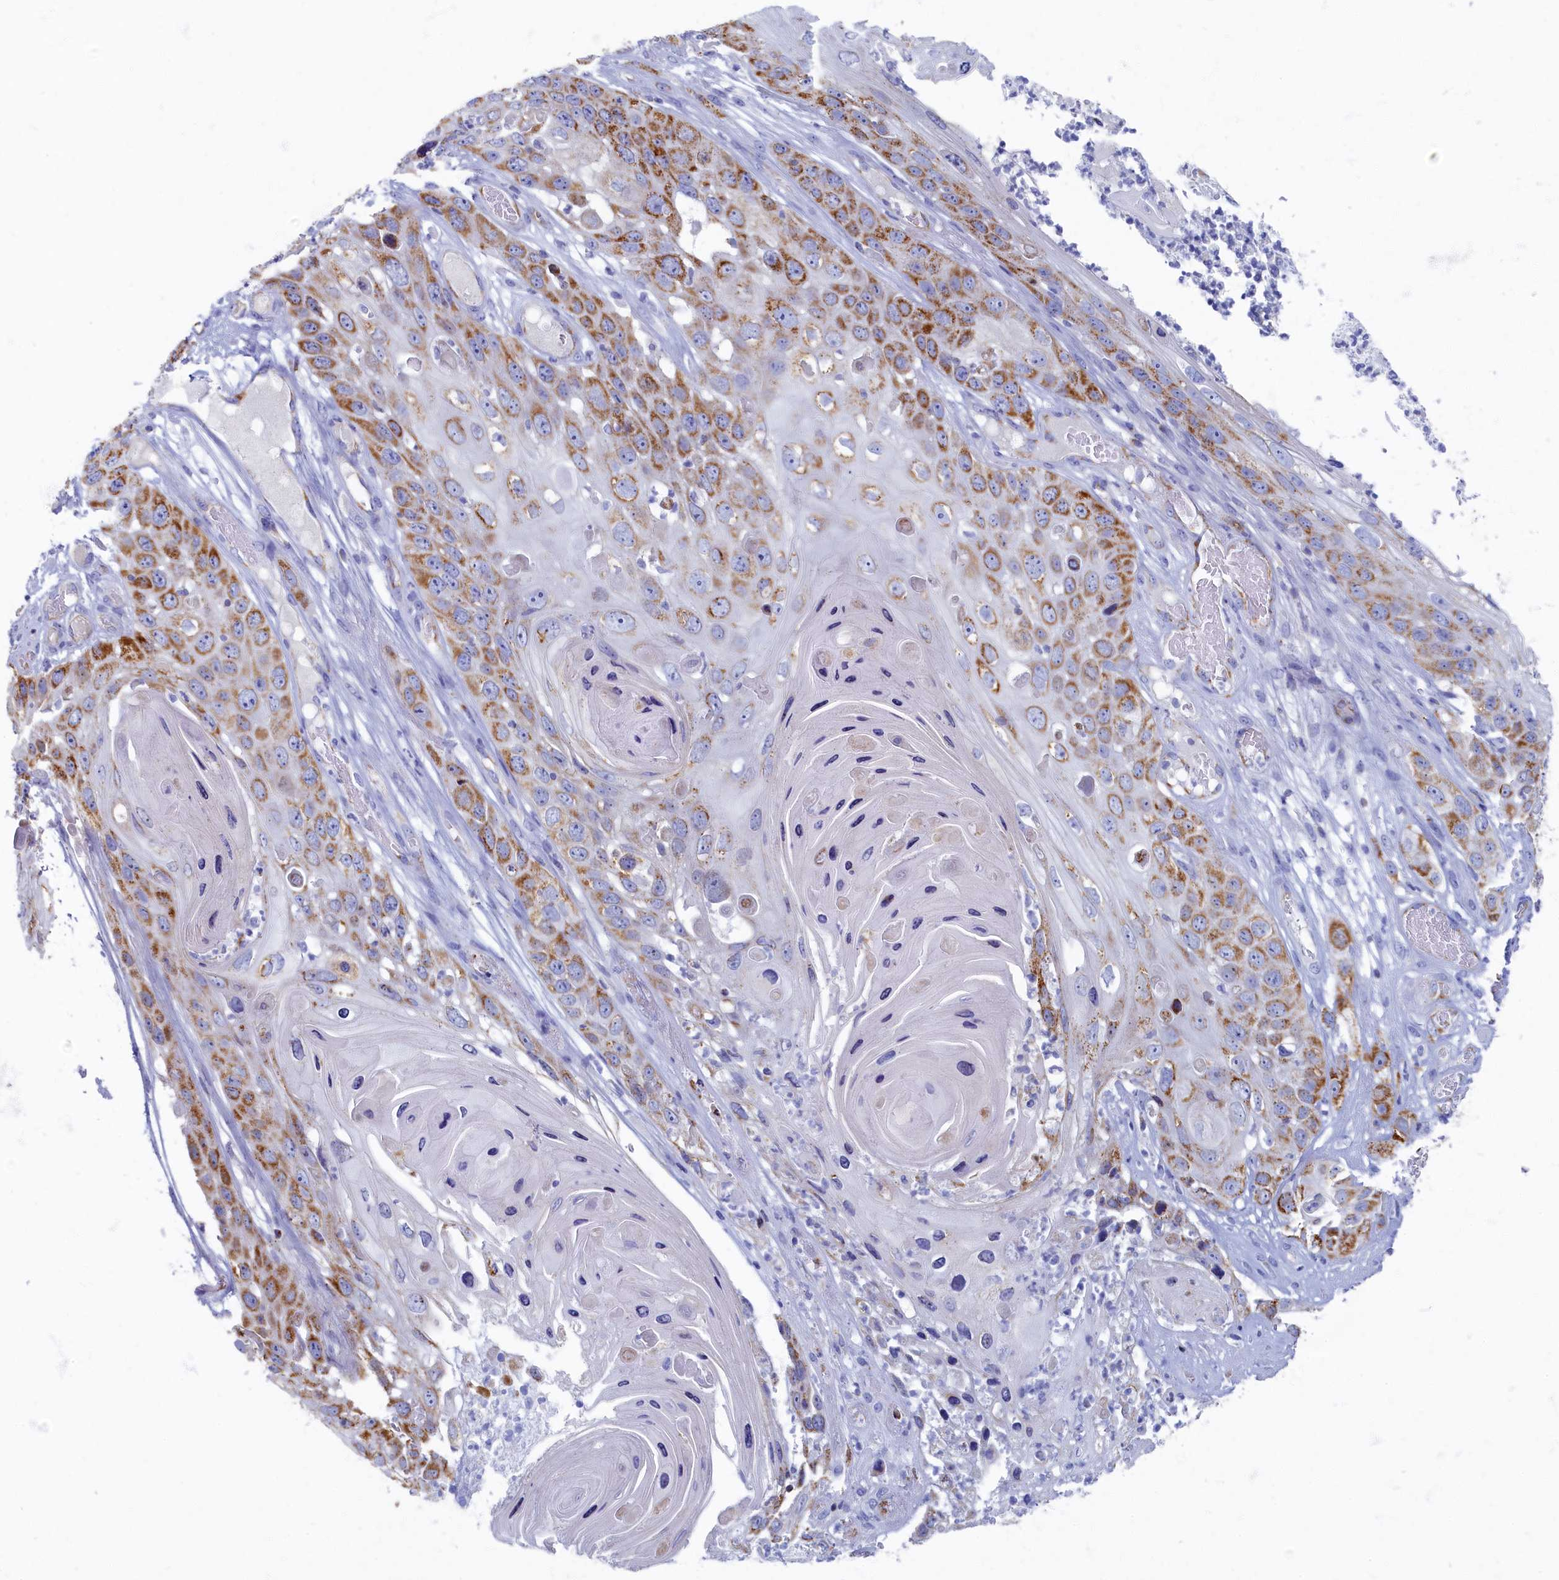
{"staining": {"intensity": "moderate", "quantity": ">75%", "location": "cytoplasmic/membranous"}, "tissue": "skin cancer", "cell_type": "Tumor cells", "image_type": "cancer", "snomed": [{"axis": "morphology", "description": "Squamous cell carcinoma, NOS"}, {"axis": "topography", "description": "Skin"}], "caption": "Immunohistochemical staining of human skin cancer (squamous cell carcinoma) demonstrates medium levels of moderate cytoplasmic/membranous protein expression in approximately >75% of tumor cells. Nuclei are stained in blue.", "gene": "OCIAD2", "patient": {"sex": "male", "age": 55}}